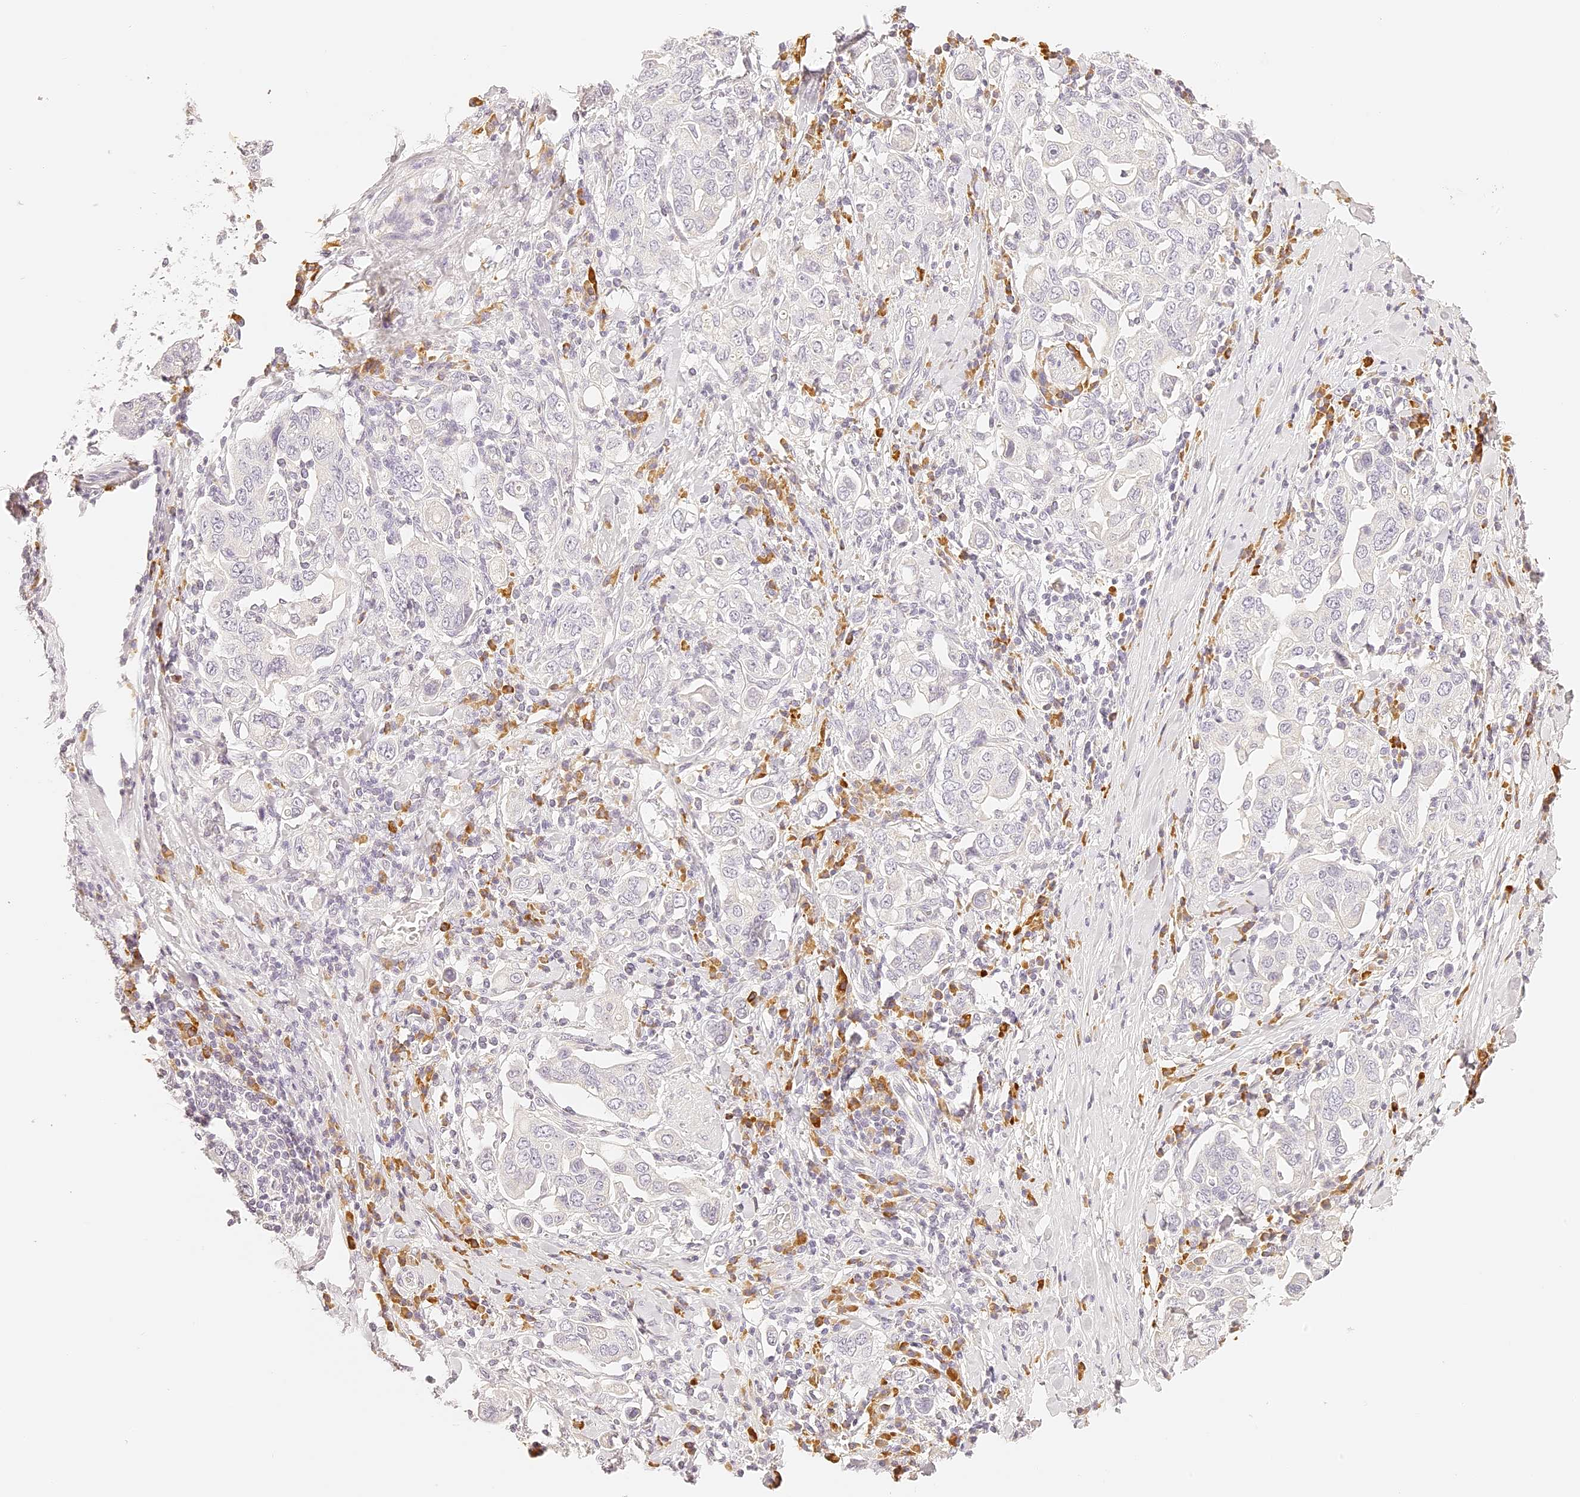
{"staining": {"intensity": "negative", "quantity": "none", "location": "none"}, "tissue": "stomach cancer", "cell_type": "Tumor cells", "image_type": "cancer", "snomed": [{"axis": "morphology", "description": "Adenocarcinoma, NOS"}, {"axis": "topography", "description": "Stomach, upper"}], "caption": "The photomicrograph reveals no significant staining in tumor cells of stomach cancer (adenocarcinoma).", "gene": "TRIM45", "patient": {"sex": "male", "age": 62}}